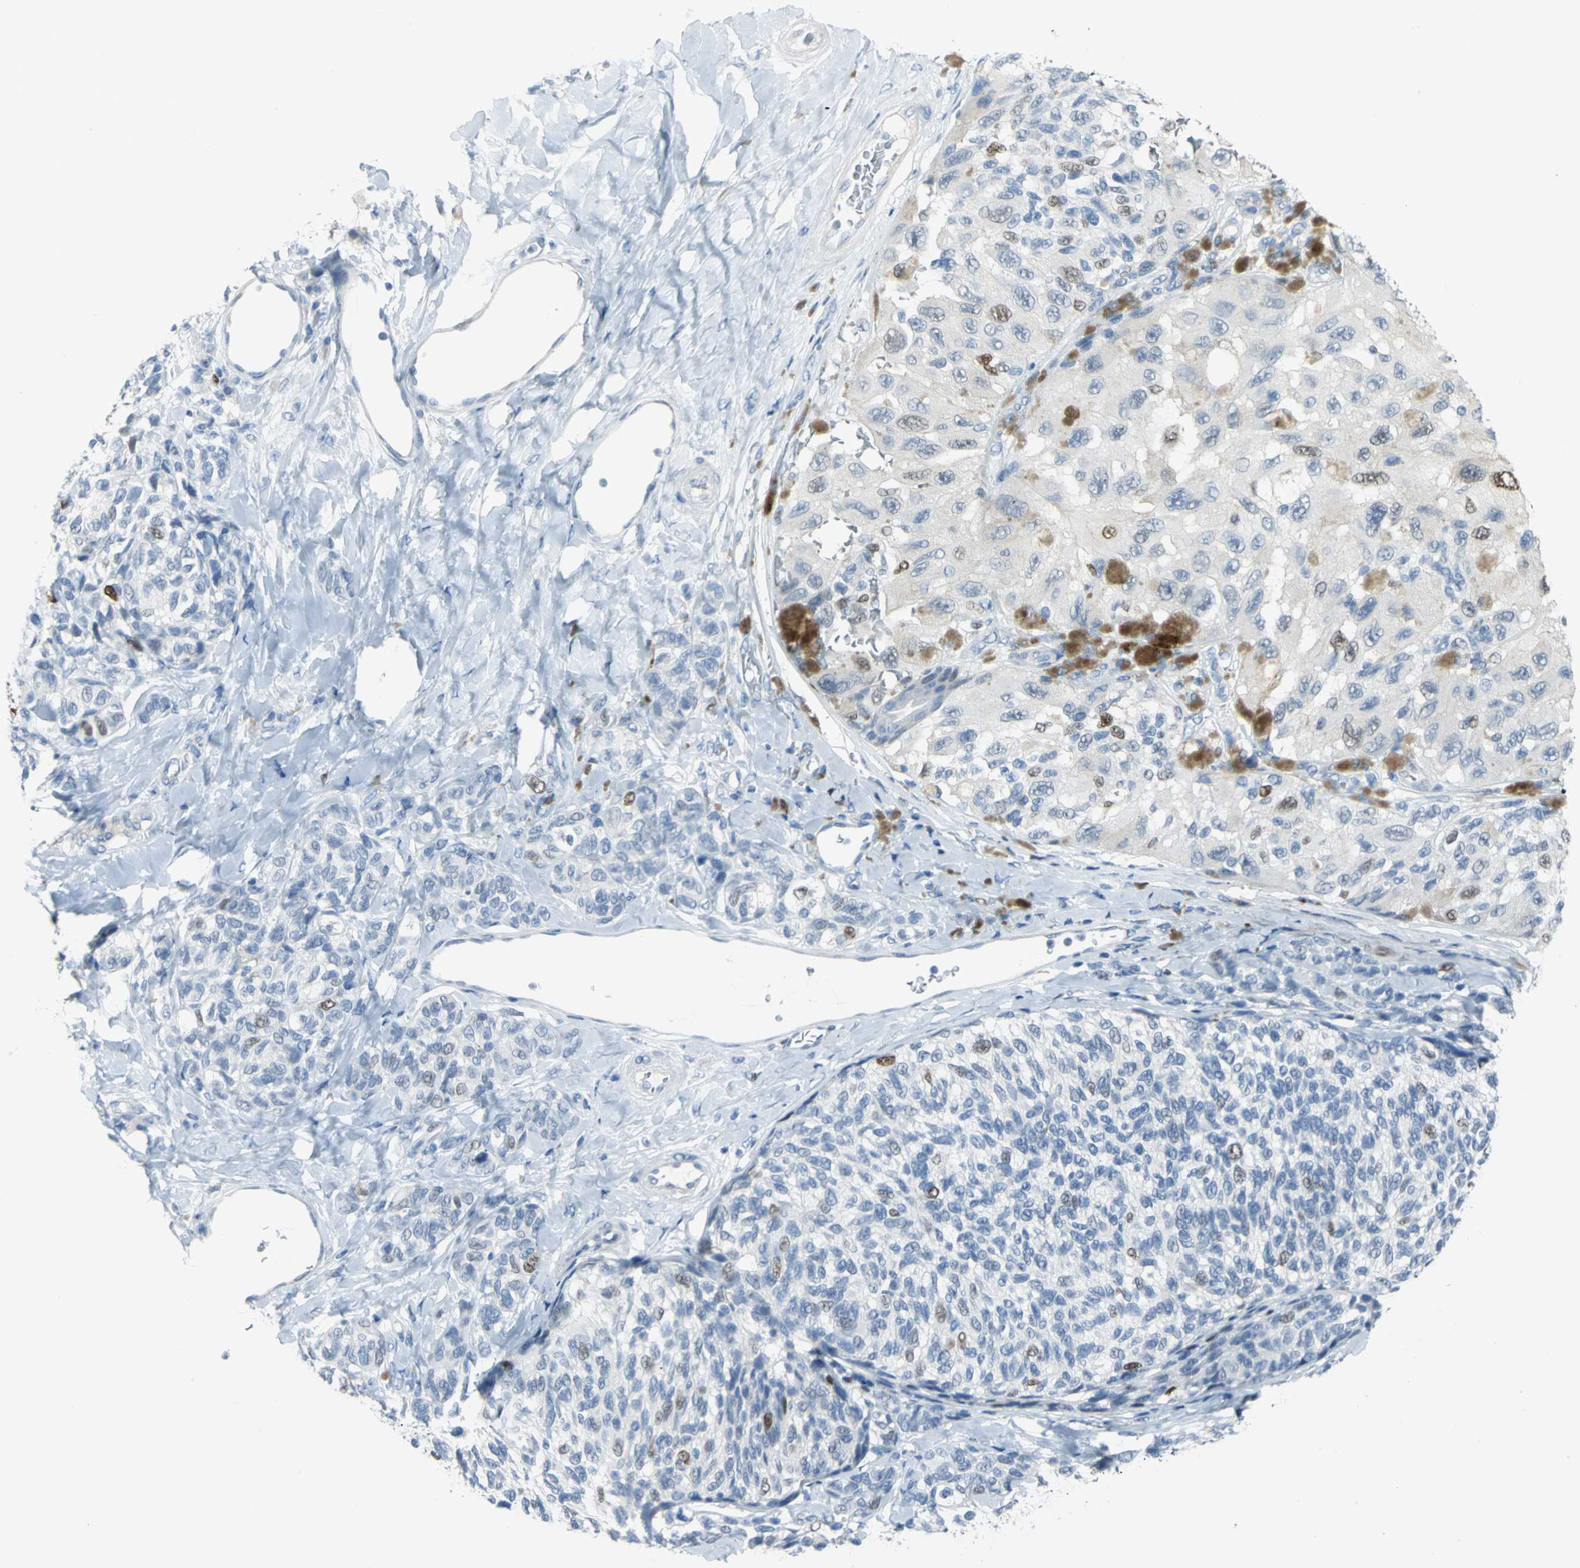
{"staining": {"intensity": "moderate", "quantity": "<25%", "location": "nuclear"}, "tissue": "melanoma", "cell_type": "Tumor cells", "image_type": "cancer", "snomed": [{"axis": "morphology", "description": "Malignant melanoma, NOS"}, {"axis": "topography", "description": "Skin"}], "caption": "Tumor cells demonstrate low levels of moderate nuclear expression in approximately <25% of cells in human malignant melanoma.", "gene": "MCM3", "patient": {"sex": "female", "age": 73}}